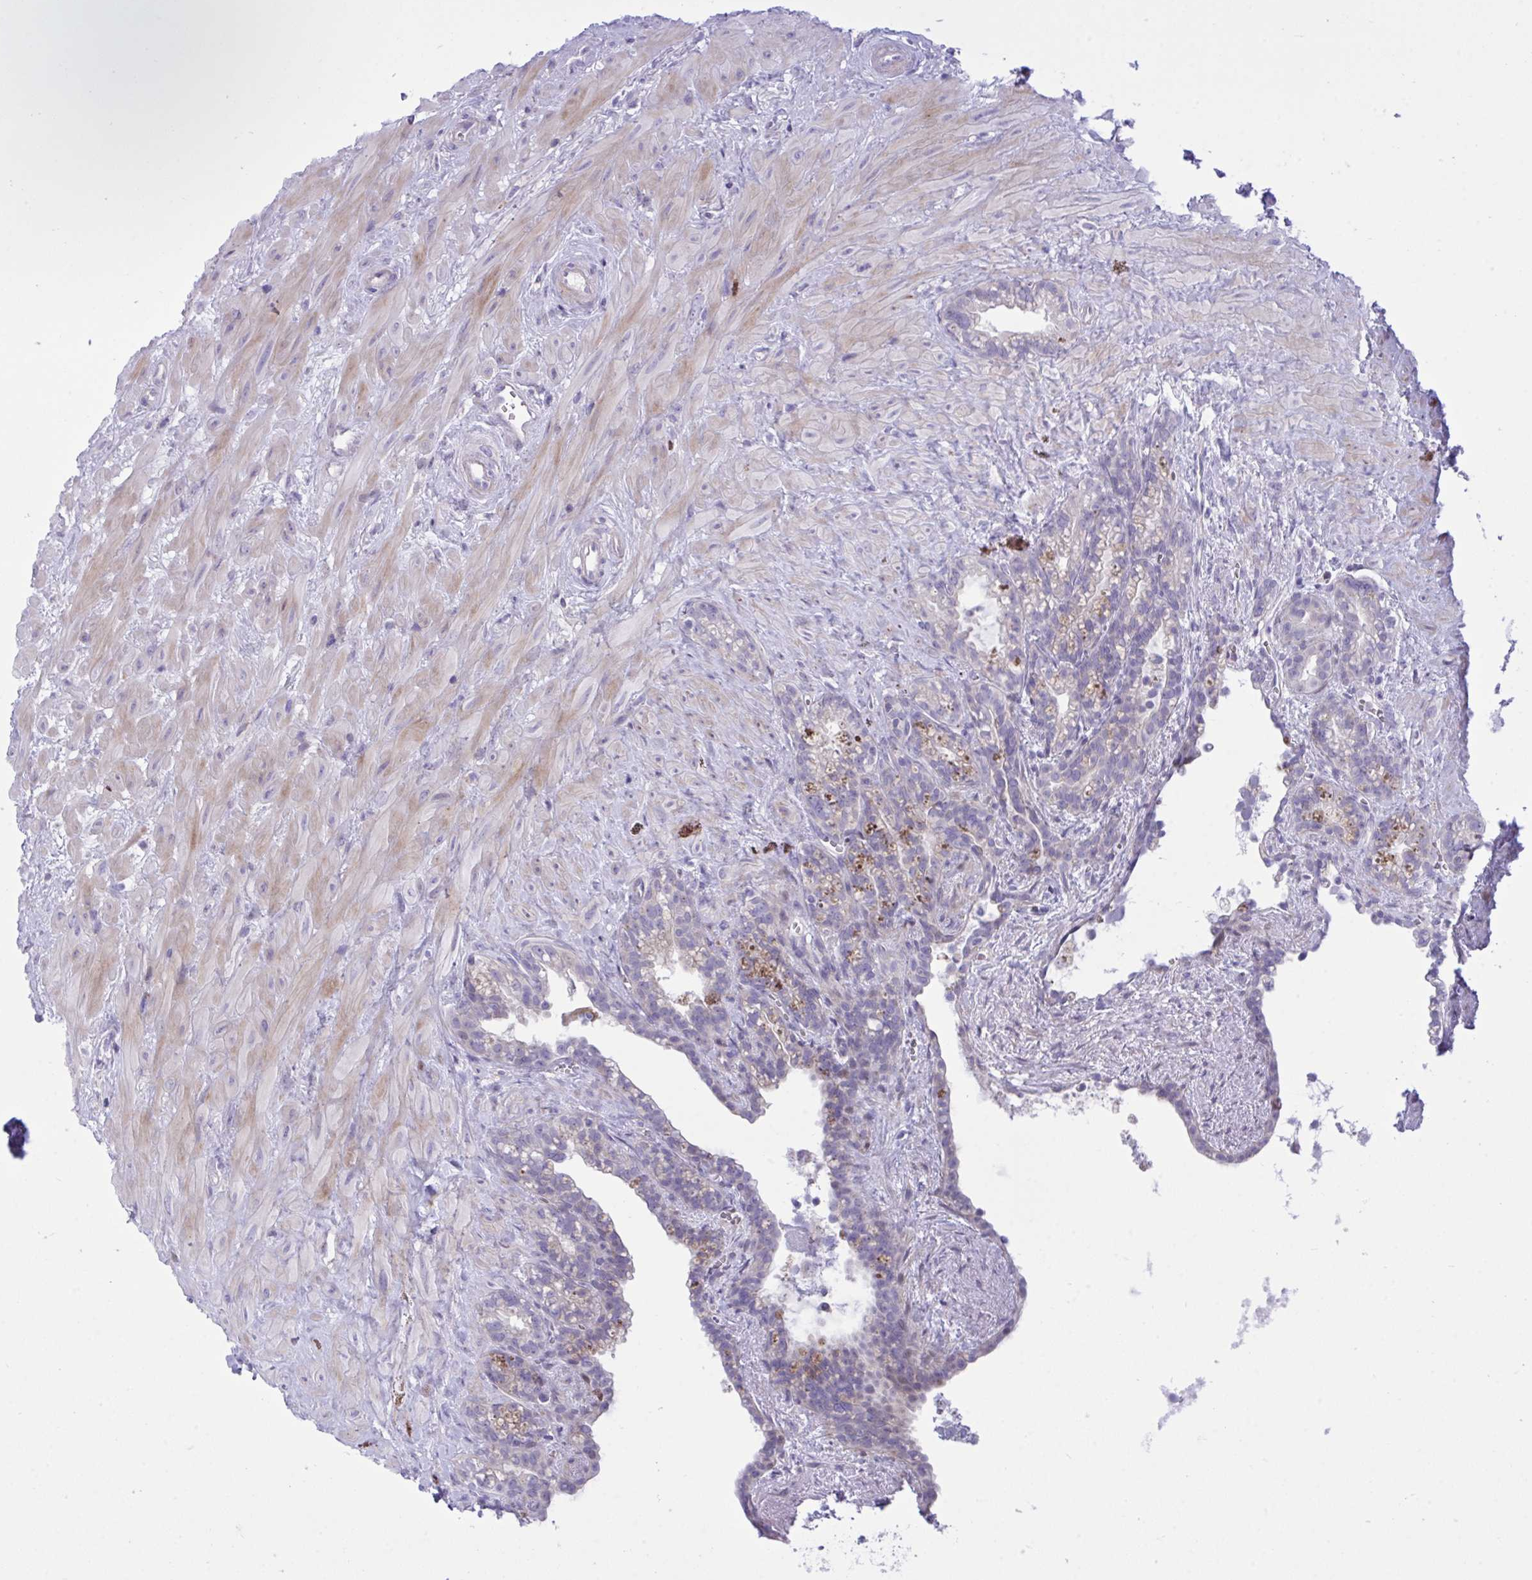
{"staining": {"intensity": "negative", "quantity": "none", "location": "none"}, "tissue": "seminal vesicle", "cell_type": "Glandular cells", "image_type": "normal", "snomed": [{"axis": "morphology", "description": "Normal tissue, NOS"}, {"axis": "topography", "description": "Seminal veicle"}], "caption": "A high-resolution histopathology image shows immunohistochemistry staining of normal seminal vesicle, which demonstrates no significant staining in glandular cells. Brightfield microscopy of immunohistochemistry (IHC) stained with DAB (brown) and hematoxylin (blue), captured at high magnification.", "gene": "WDR97", "patient": {"sex": "male", "age": 76}}